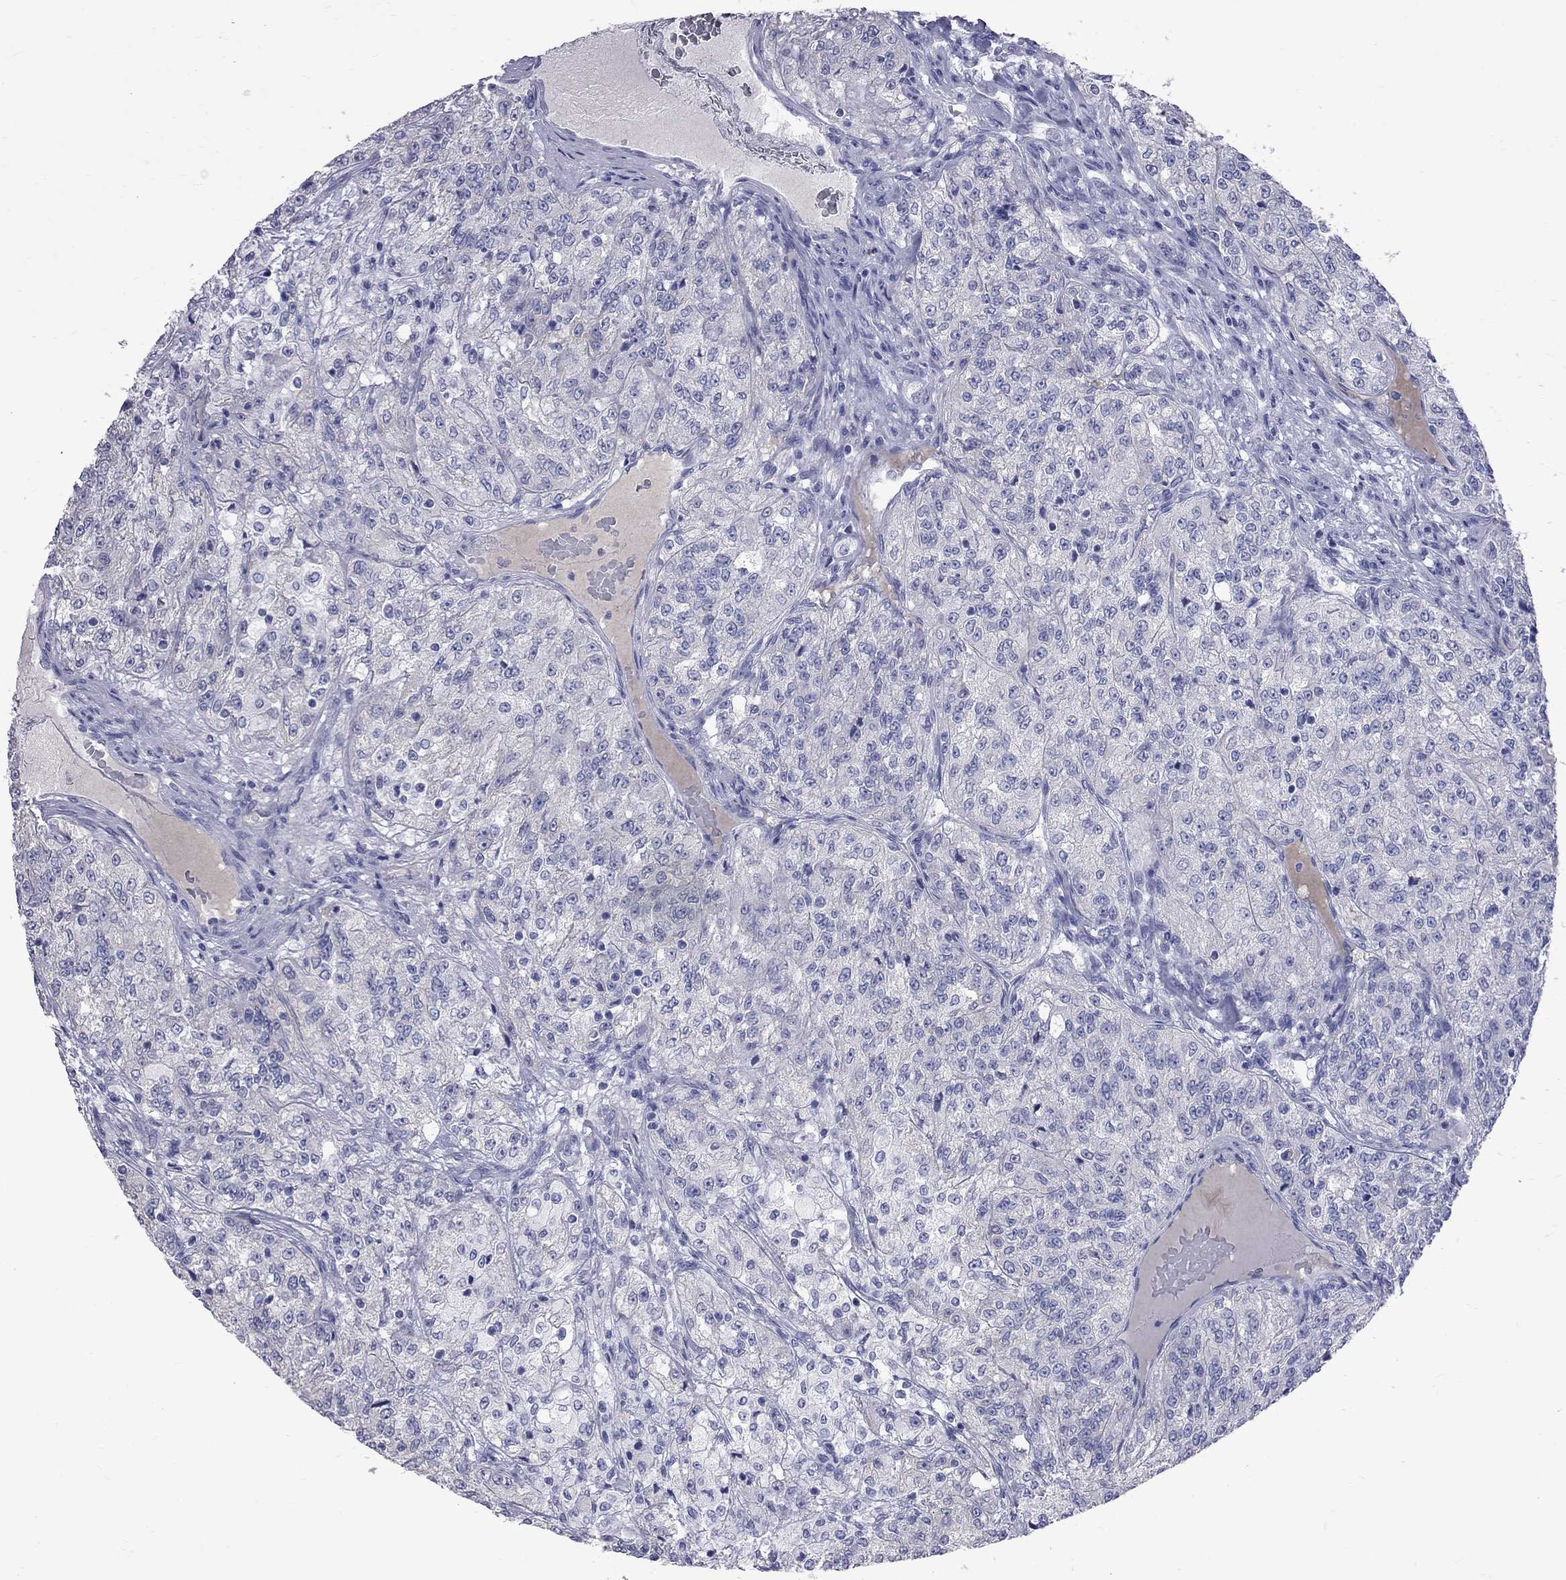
{"staining": {"intensity": "negative", "quantity": "none", "location": "none"}, "tissue": "renal cancer", "cell_type": "Tumor cells", "image_type": "cancer", "snomed": [{"axis": "morphology", "description": "Adenocarcinoma, NOS"}, {"axis": "topography", "description": "Kidney"}], "caption": "Immunohistochemical staining of renal cancer (adenocarcinoma) exhibits no significant positivity in tumor cells.", "gene": "KCND2", "patient": {"sex": "female", "age": 63}}